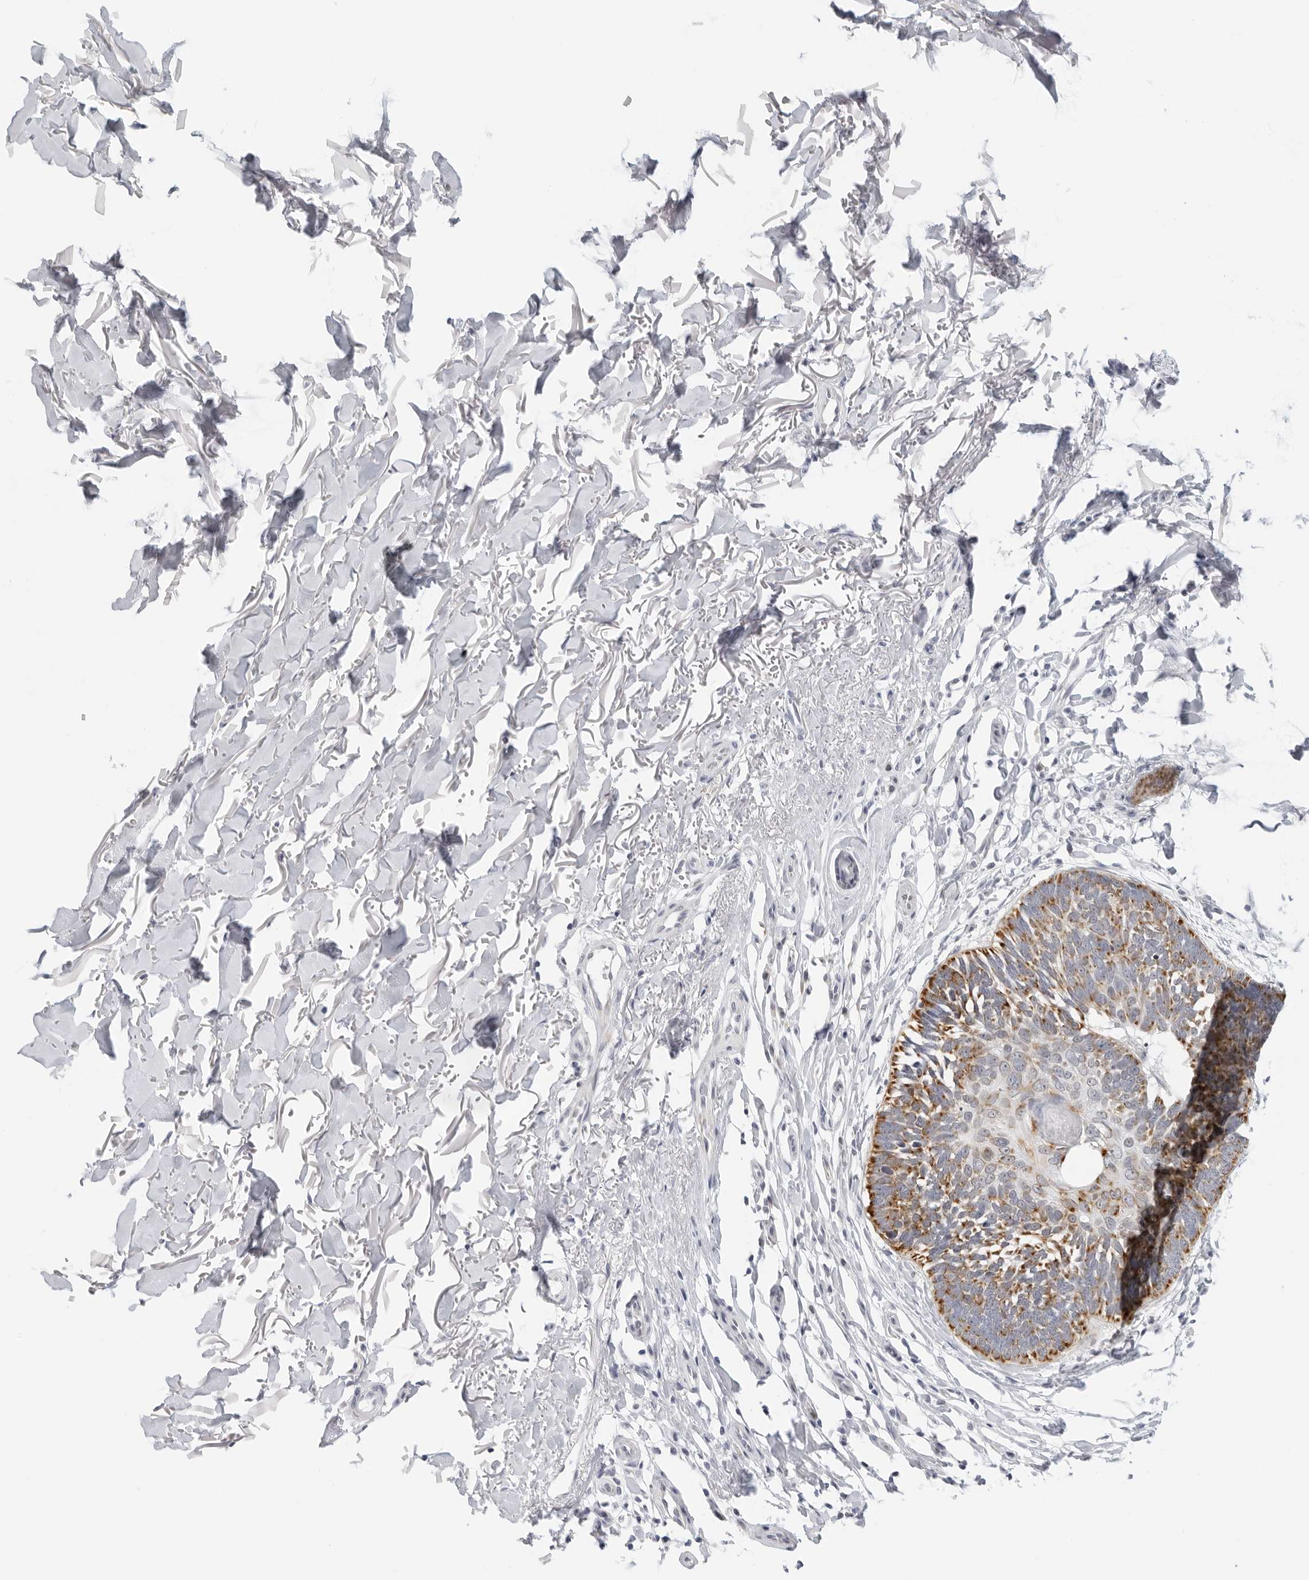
{"staining": {"intensity": "moderate", "quantity": ">75%", "location": "cytoplasmic/membranous"}, "tissue": "skin cancer", "cell_type": "Tumor cells", "image_type": "cancer", "snomed": [{"axis": "morphology", "description": "Normal tissue, NOS"}, {"axis": "morphology", "description": "Basal cell carcinoma"}, {"axis": "topography", "description": "Skin"}], "caption": "Skin basal cell carcinoma tissue reveals moderate cytoplasmic/membranous expression in approximately >75% of tumor cells, visualized by immunohistochemistry.", "gene": "CIART", "patient": {"sex": "male", "age": 77}}